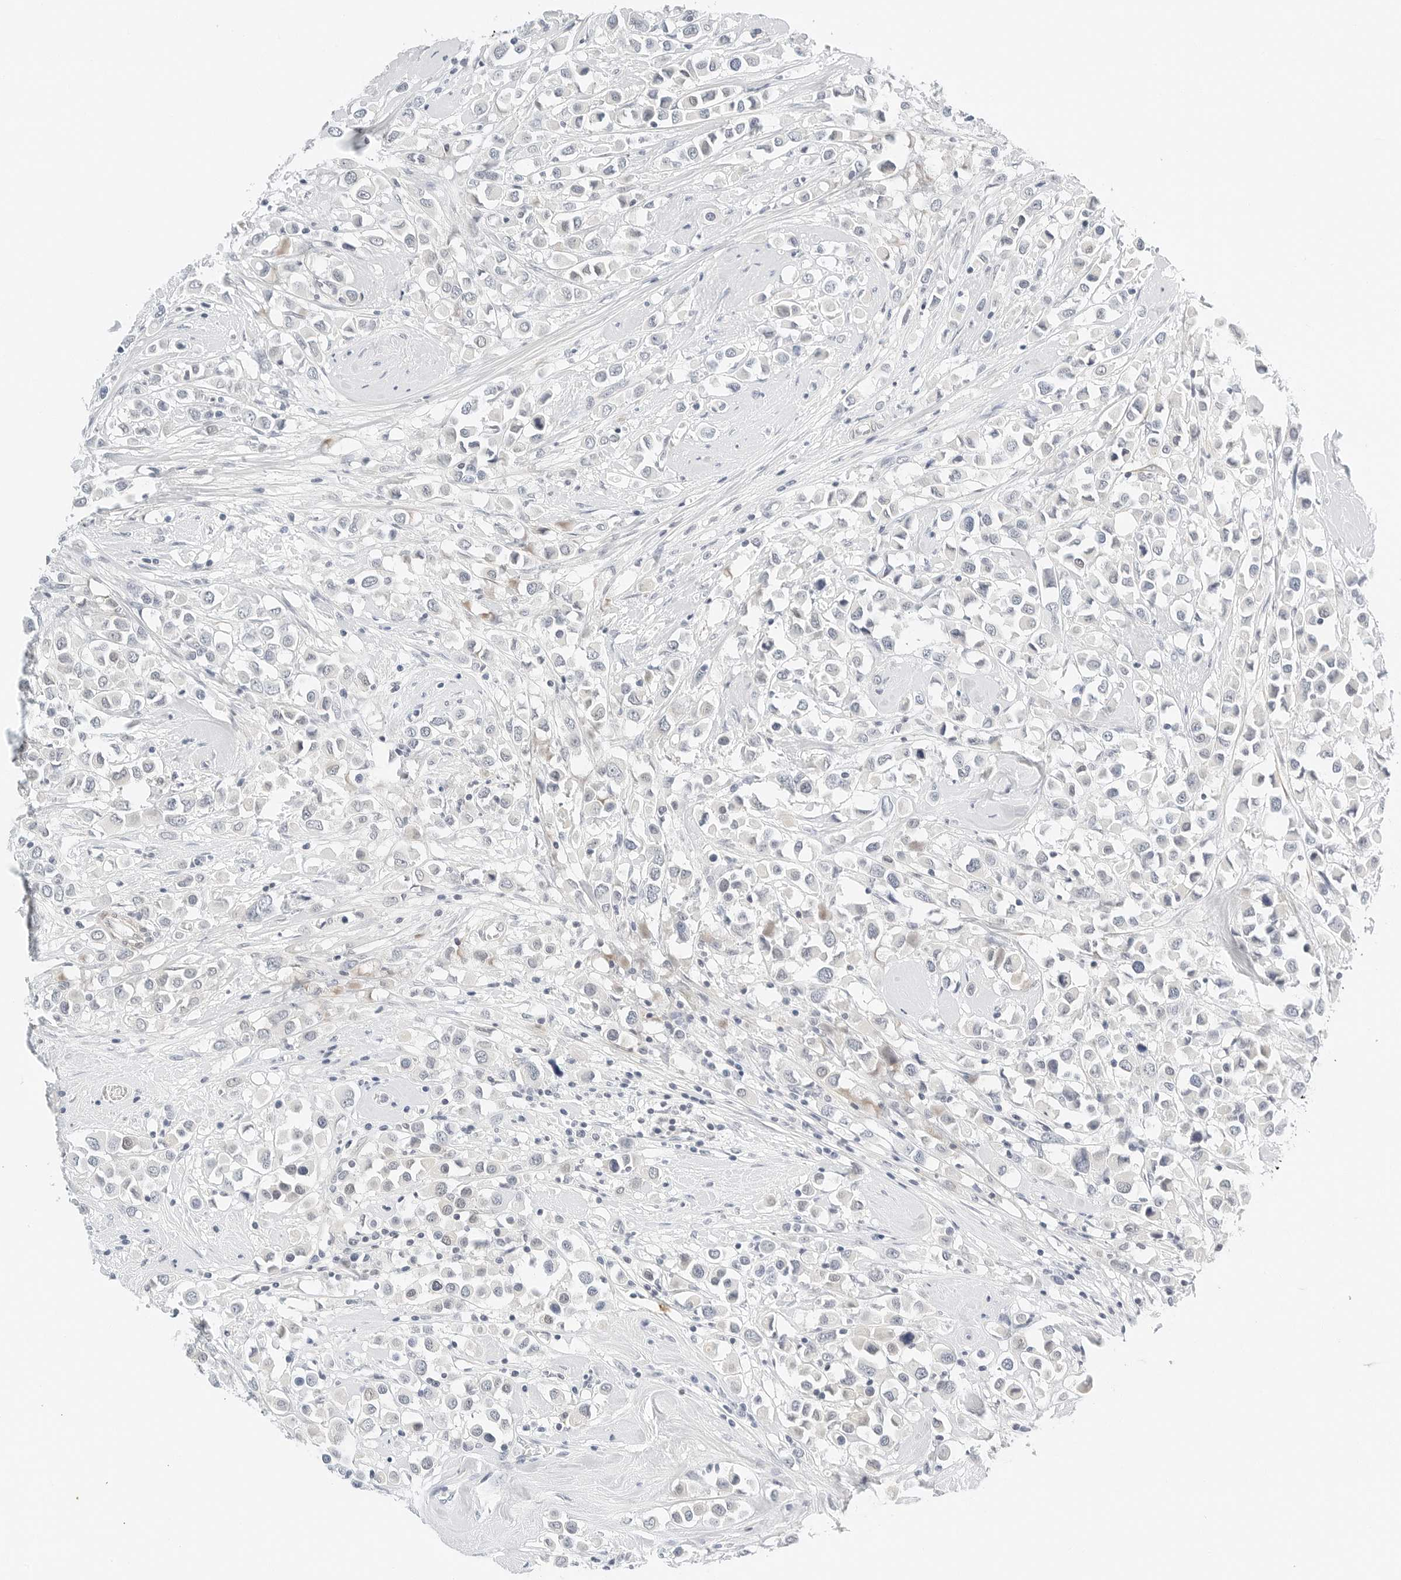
{"staining": {"intensity": "negative", "quantity": "none", "location": "none"}, "tissue": "breast cancer", "cell_type": "Tumor cells", "image_type": "cancer", "snomed": [{"axis": "morphology", "description": "Duct carcinoma"}, {"axis": "topography", "description": "Breast"}], "caption": "Infiltrating ductal carcinoma (breast) was stained to show a protein in brown. There is no significant staining in tumor cells.", "gene": "PKDCC", "patient": {"sex": "female", "age": 61}}